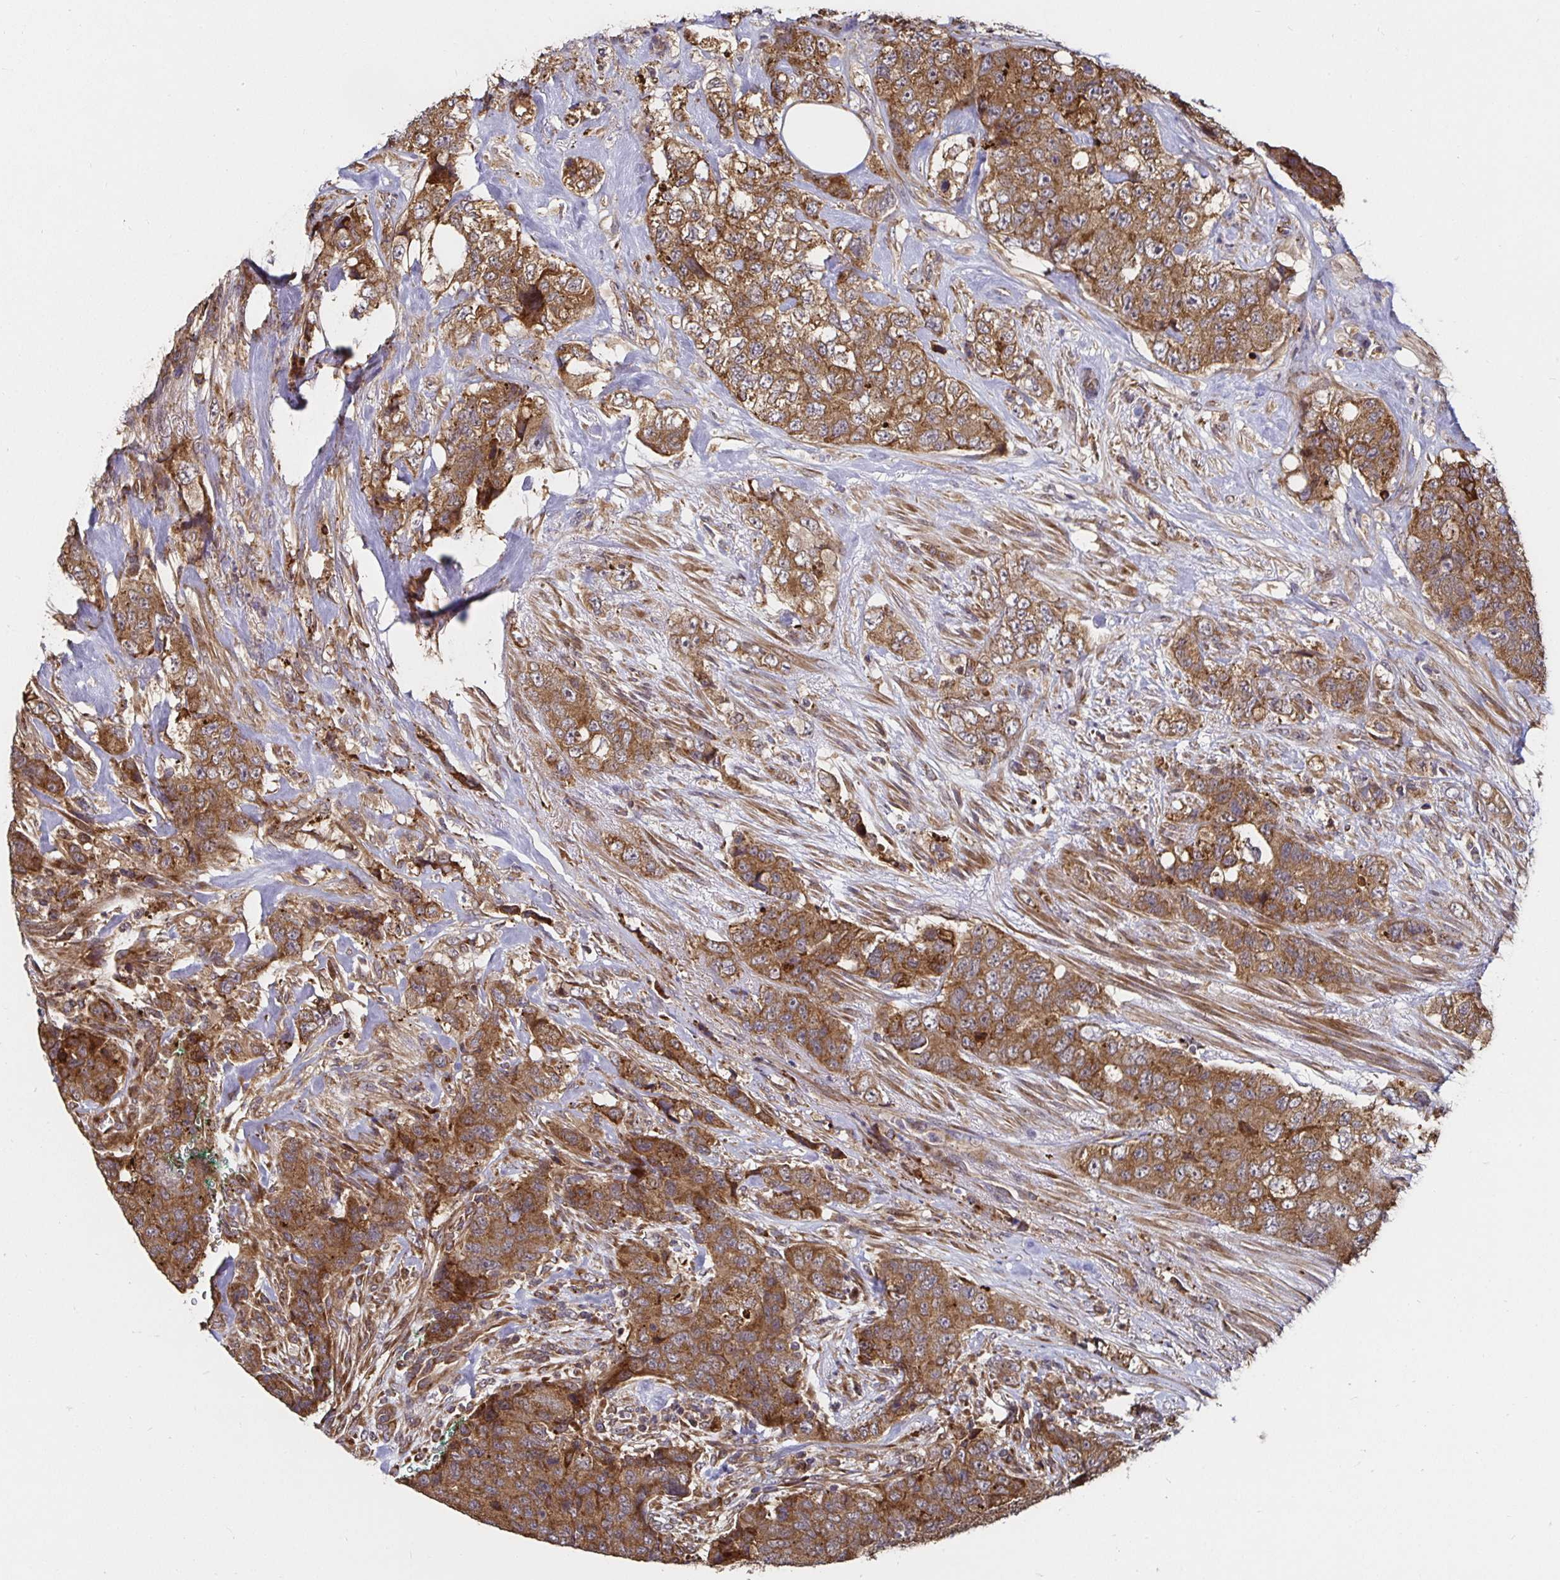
{"staining": {"intensity": "moderate", "quantity": ">75%", "location": "cytoplasmic/membranous"}, "tissue": "urothelial cancer", "cell_type": "Tumor cells", "image_type": "cancer", "snomed": [{"axis": "morphology", "description": "Urothelial carcinoma, High grade"}, {"axis": "topography", "description": "Urinary bladder"}], "caption": "Moderate cytoplasmic/membranous protein expression is appreciated in about >75% of tumor cells in urothelial cancer. The protein is shown in brown color, while the nuclei are stained blue.", "gene": "MLST8", "patient": {"sex": "female", "age": 78}}